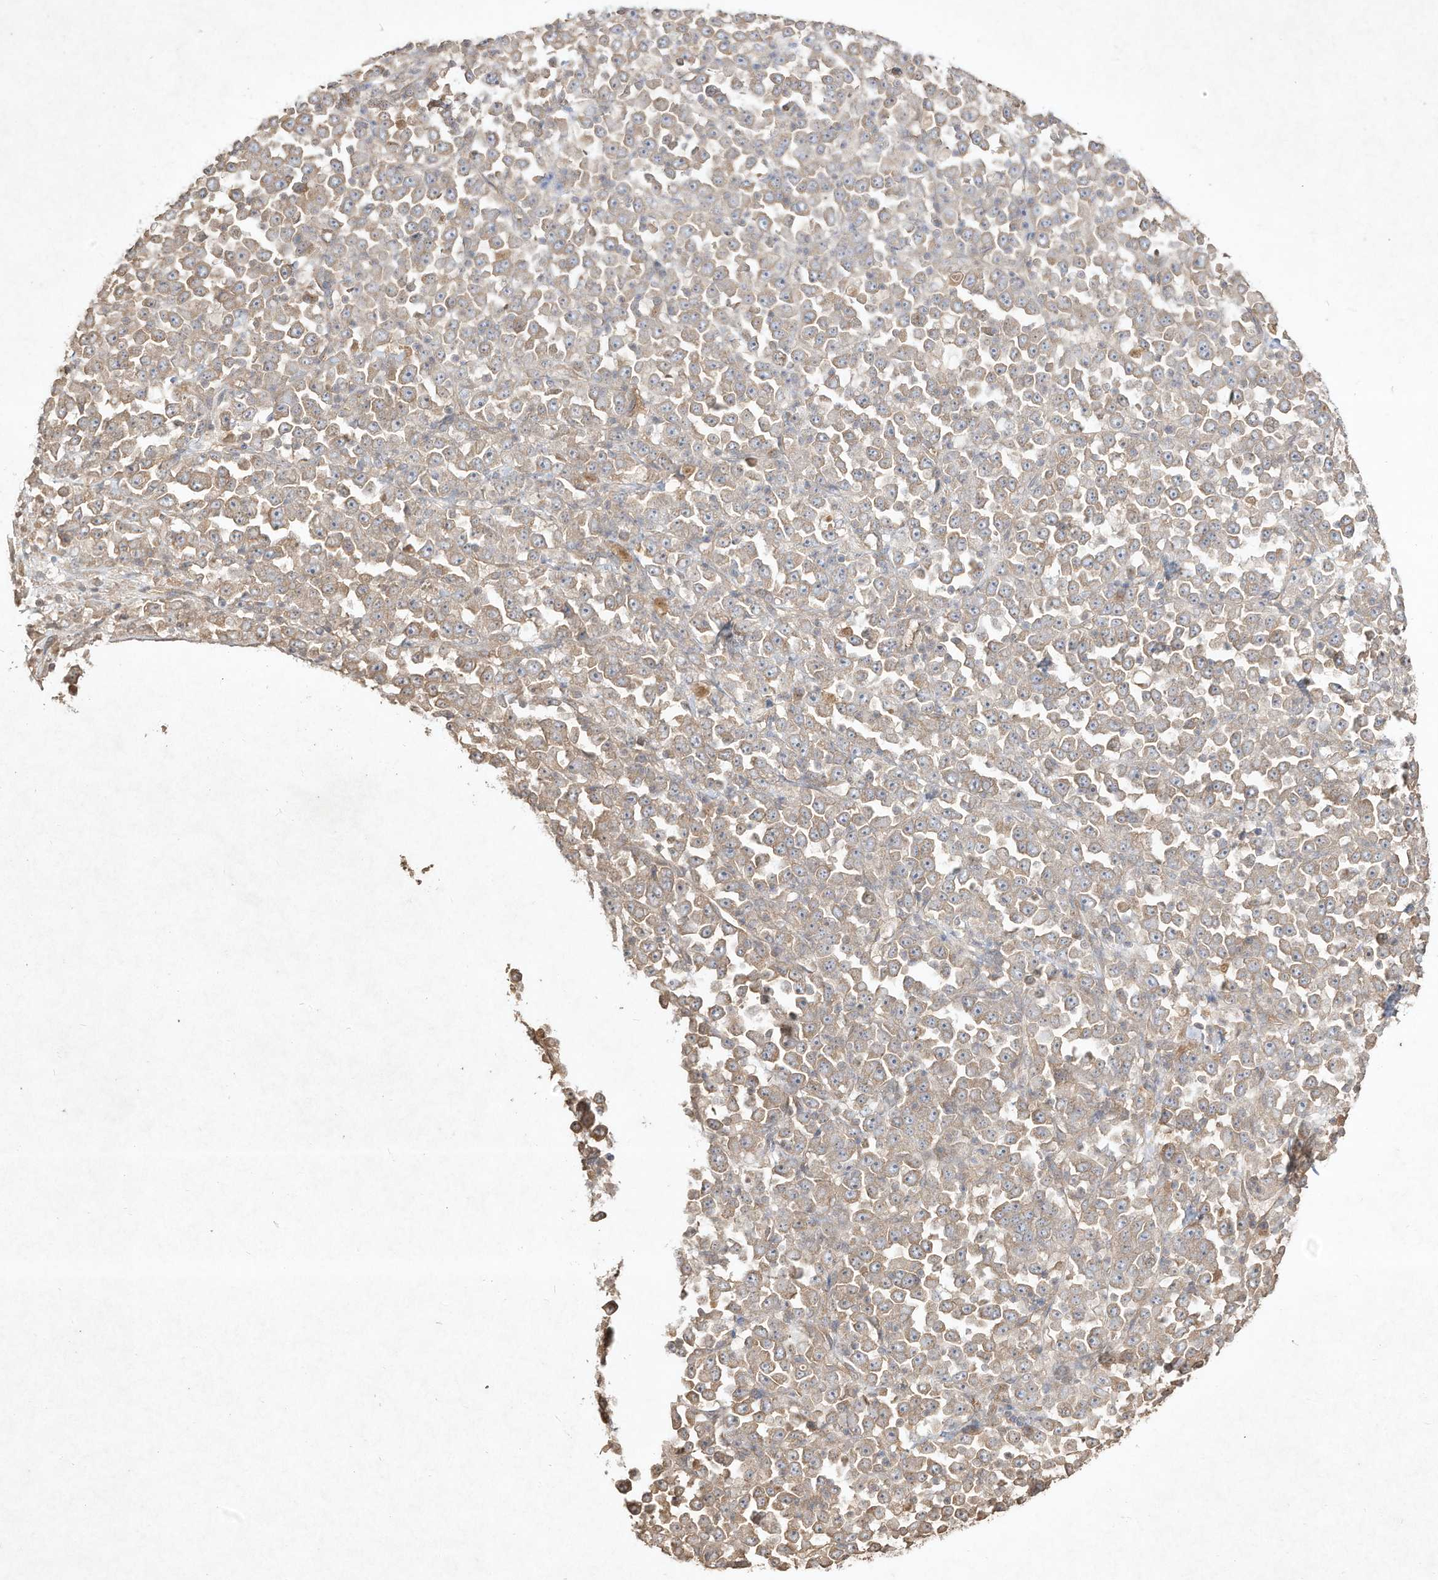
{"staining": {"intensity": "weak", "quantity": "25%-75%", "location": "cytoplasmic/membranous"}, "tissue": "stomach cancer", "cell_type": "Tumor cells", "image_type": "cancer", "snomed": [{"axis": "morphology", "description": "Normal tissue, NOS"}, {"axis": "morphology", "description": "Adenocarcinoma, NOS"}, {"axis": "topography", "description": "Stomach, upper"}, {"axis": "topography", "description": "Stomach"}], "caption": "DAB (3,3'-diaminobenzidine) immunohistochemical staining of stomach cancer demonstrates weak cytoplasmic/membranous protein positivity in about 25%-75% of tumor cells. Nuclei are stained in blue.", "gene": "DYNC1I2", "patient": {"sex": "male", "age": 59}}